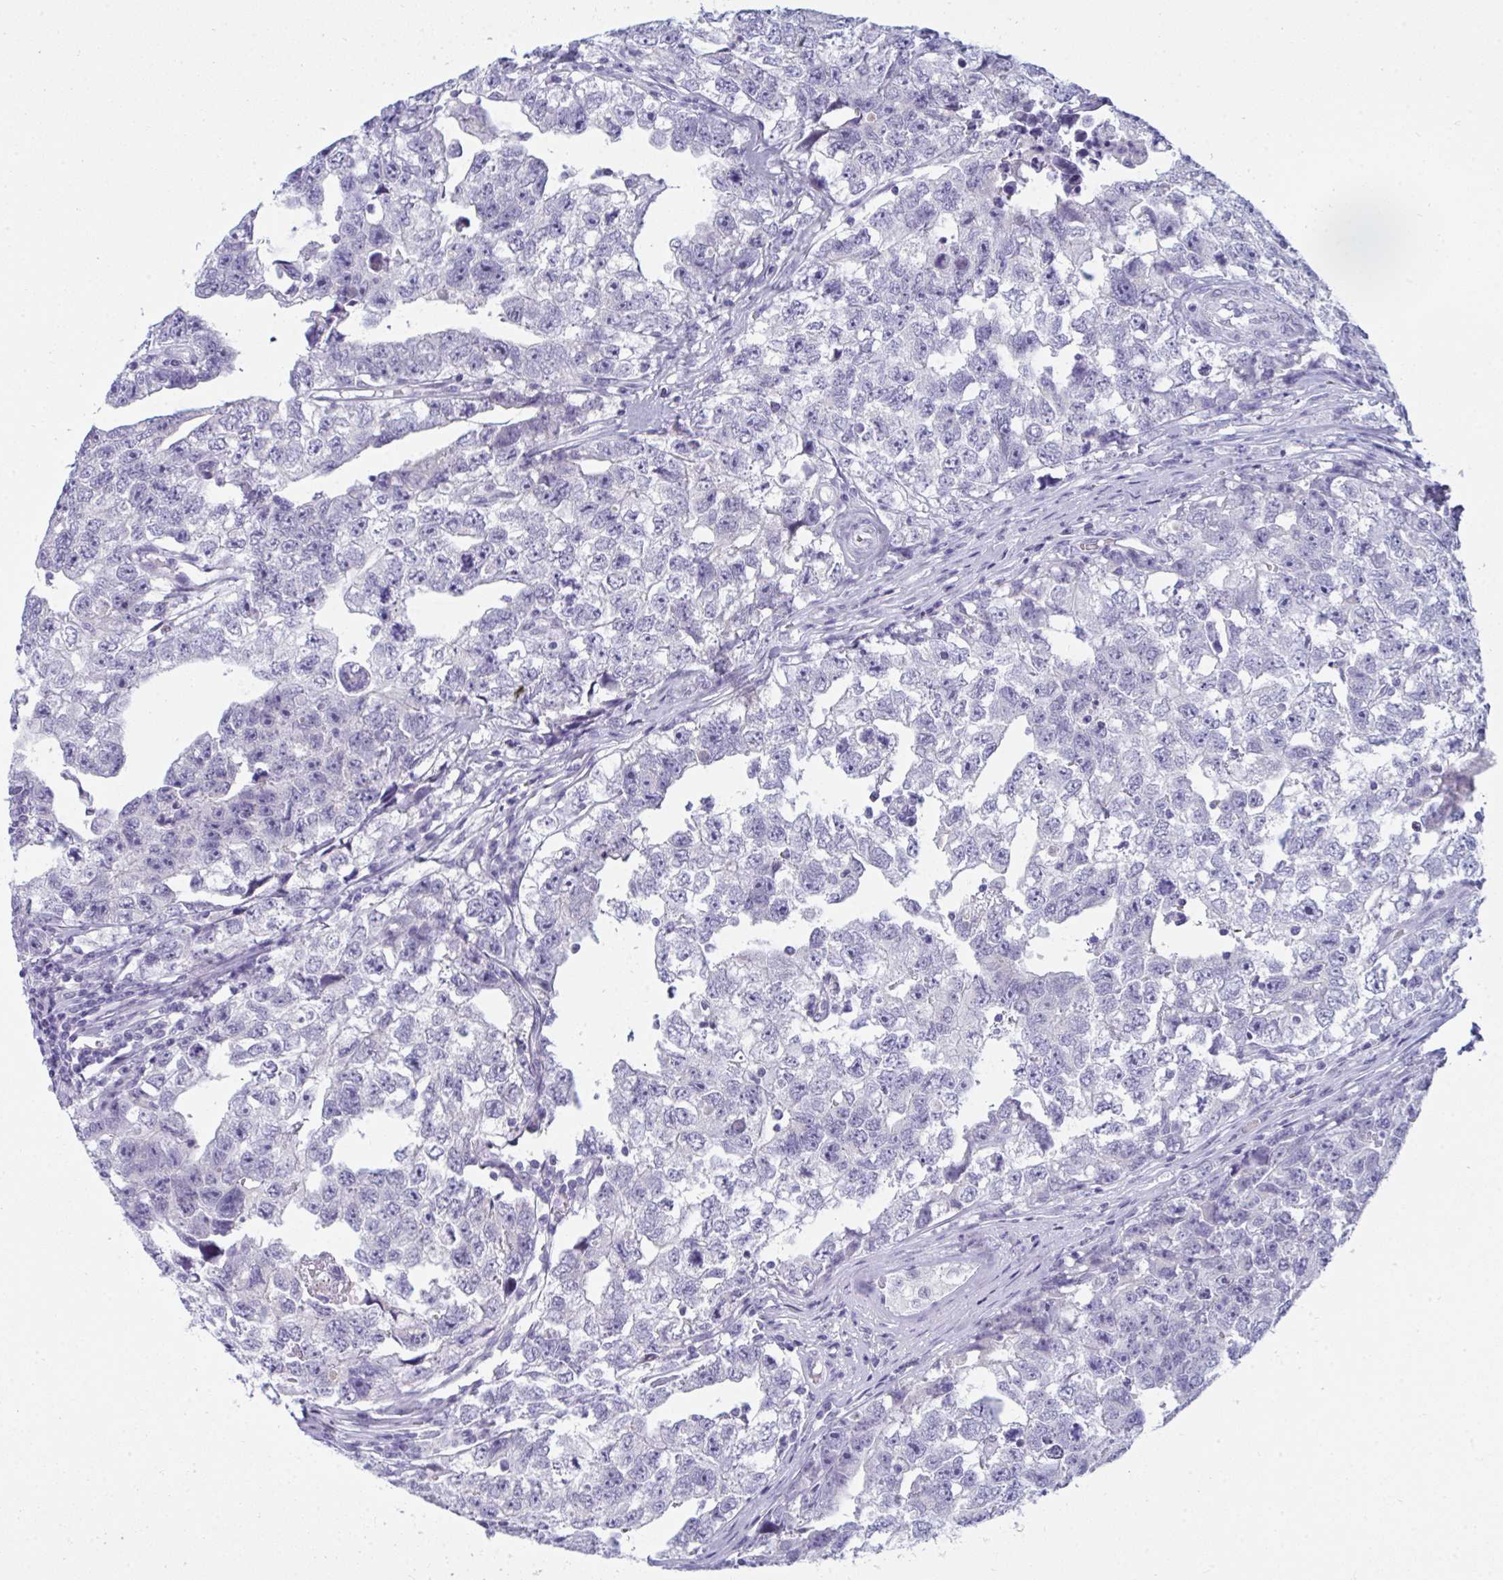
{"staining": {"intensity": "negative", "quantity": "none", "location": "none"}, "tissue": "testis cancer", "cell_type": "Tumor cells", "image_type": "cancer", "snomed": [{"axis": "morphology", "description": "Carcinoma, Embryonal, NOS"}, {"axis": "topography", "description": "Testis"}], "caption": "A high-resolution photomicrograph shows IHC staining of testis embryonal carcinoma, which displays no significant staining in tumor cells.", "gene": "PRDM9", "patient": {"sex": "male", "age": 22}}